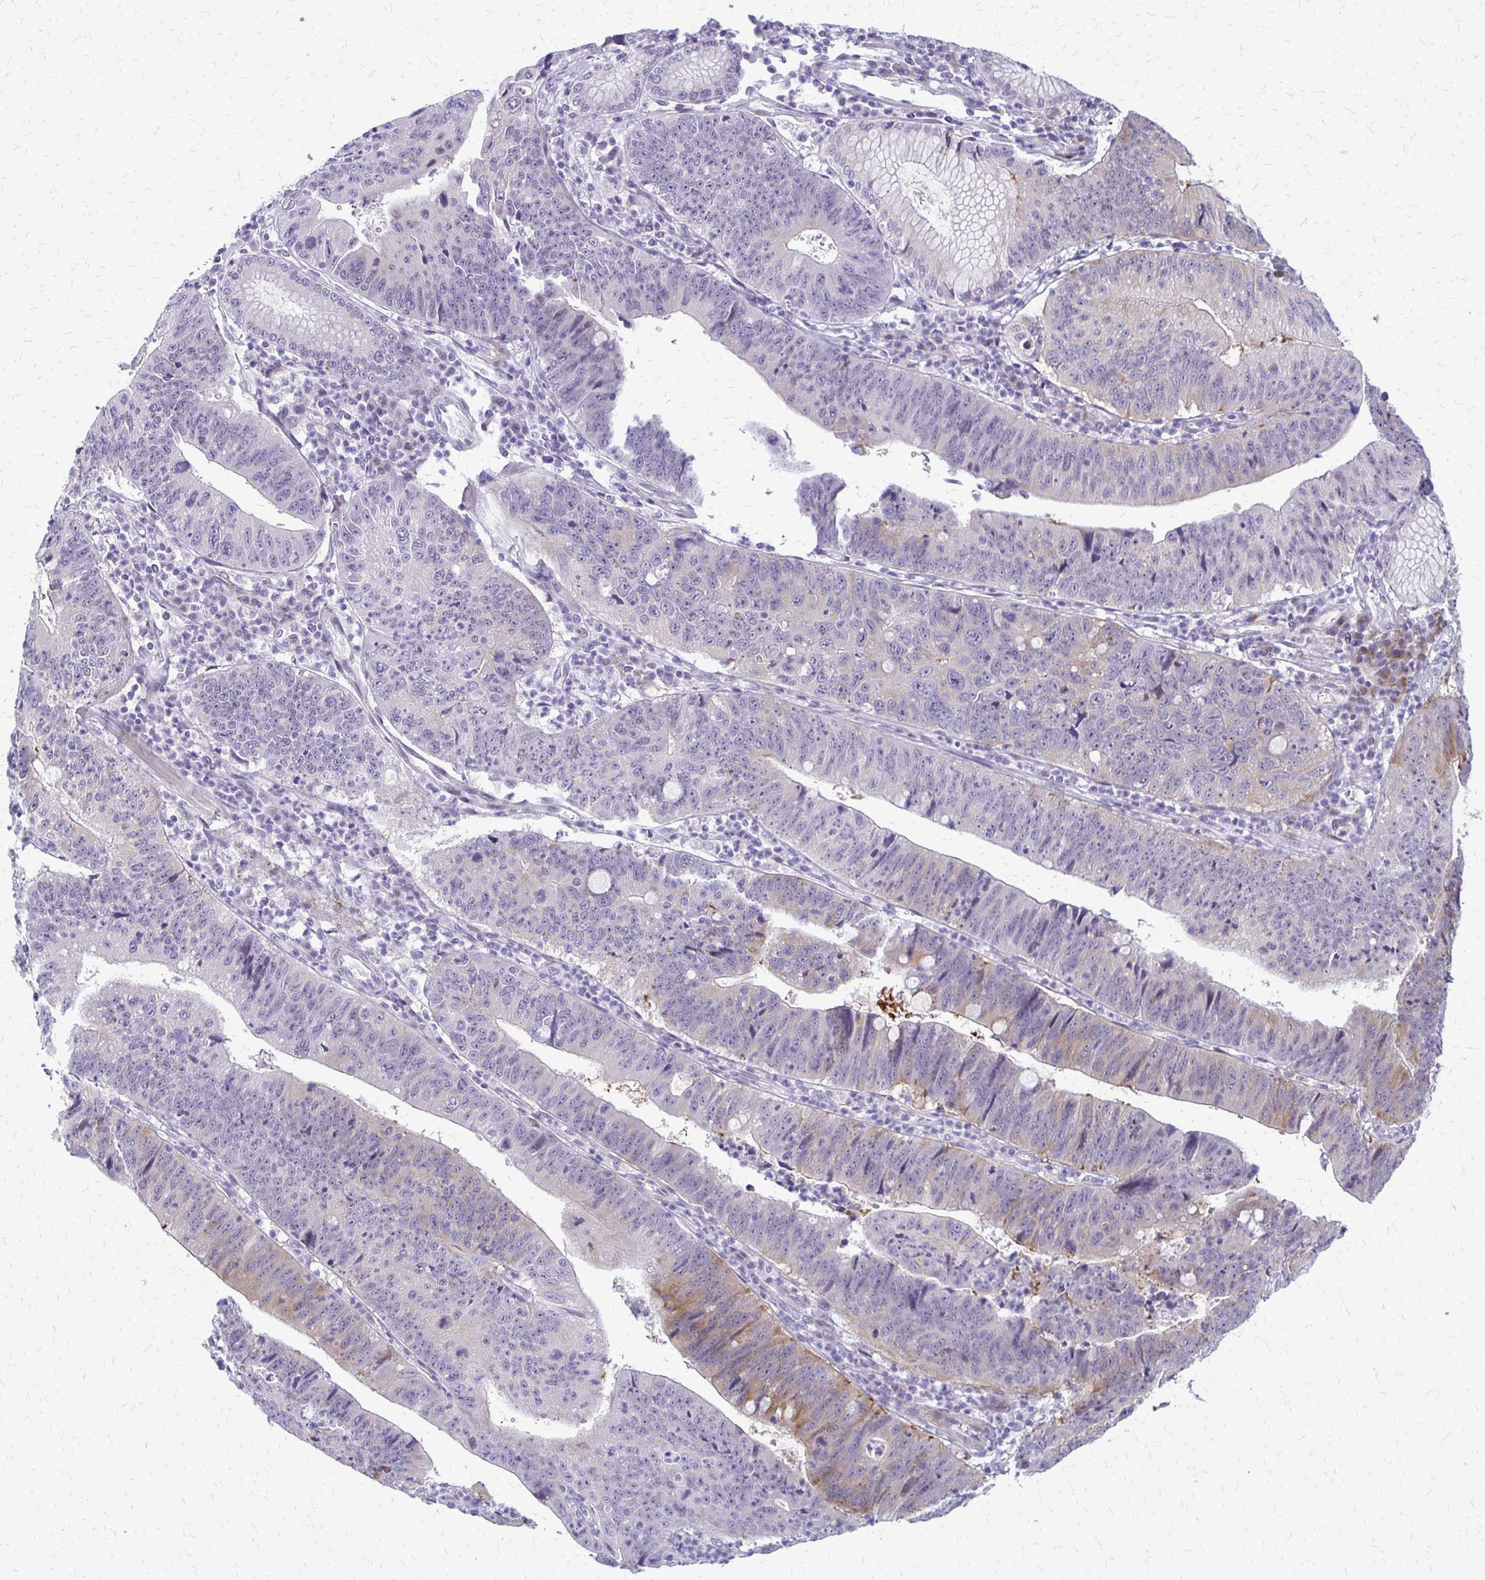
{"staining": {"intensity": "moderate", "quantity": "<25%", "location": "cytoplasmic/membranous"}, "tissue": "stomach cancer", "cell_type": "Tumor cells", "image_type": "cancer", "snomed": [{"axis": "morphology", "description": "Adenocarcinoma, NOS"}, {"axis": "topography", "description": "Stomach"}], "caption": "Approximately <25% of tumor cells in human stomach cancer exhibit moderate cytoplasmic/membranous protein staining as visualized by brown immunohistochemical staining.", "gene": "EPYC", "patient": {"sex": "male", "age": 59}}